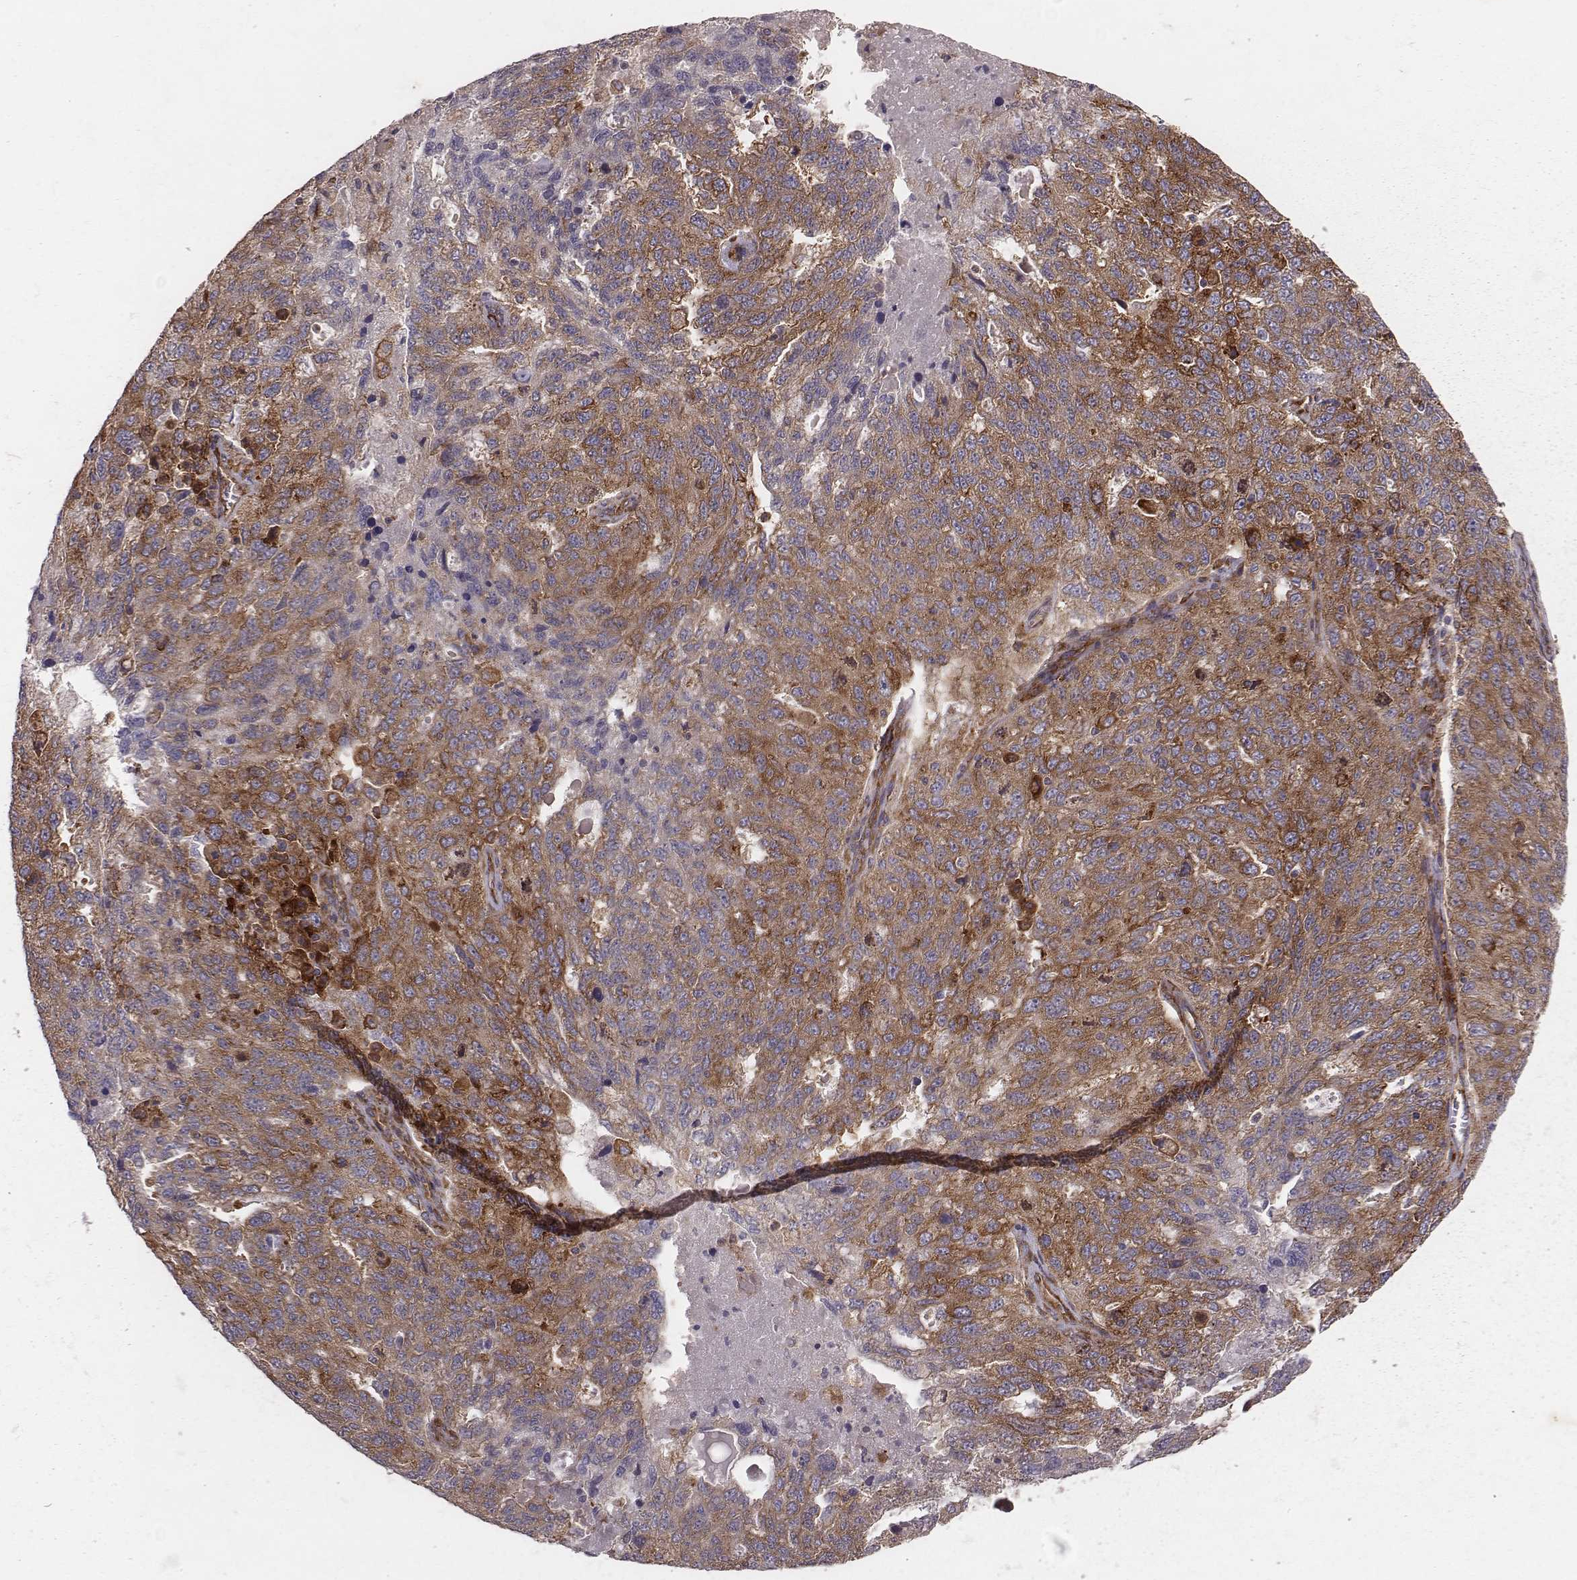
{"staining": {"intensity": "moderate", "quantity": ">75%", "location": "cytoplasmic/membranous"}, "tissue": "ovarian cancer", "cell_type": "Tumor cells", "image_type": "cancer", "snomed": [{"axis": "morphology", "description": "Cystadenocarcinoma, serous, NOS"}, {"axis": "topography", "description": "Ovary"}], "caption": "A histopathology image of human ovarian cancer stained for a protein reveals moderate cytoplasmic/membranous brown staining in tumor cells.", "gene": "TXLNA", "patient": {"sex": "female", "age": 71}}